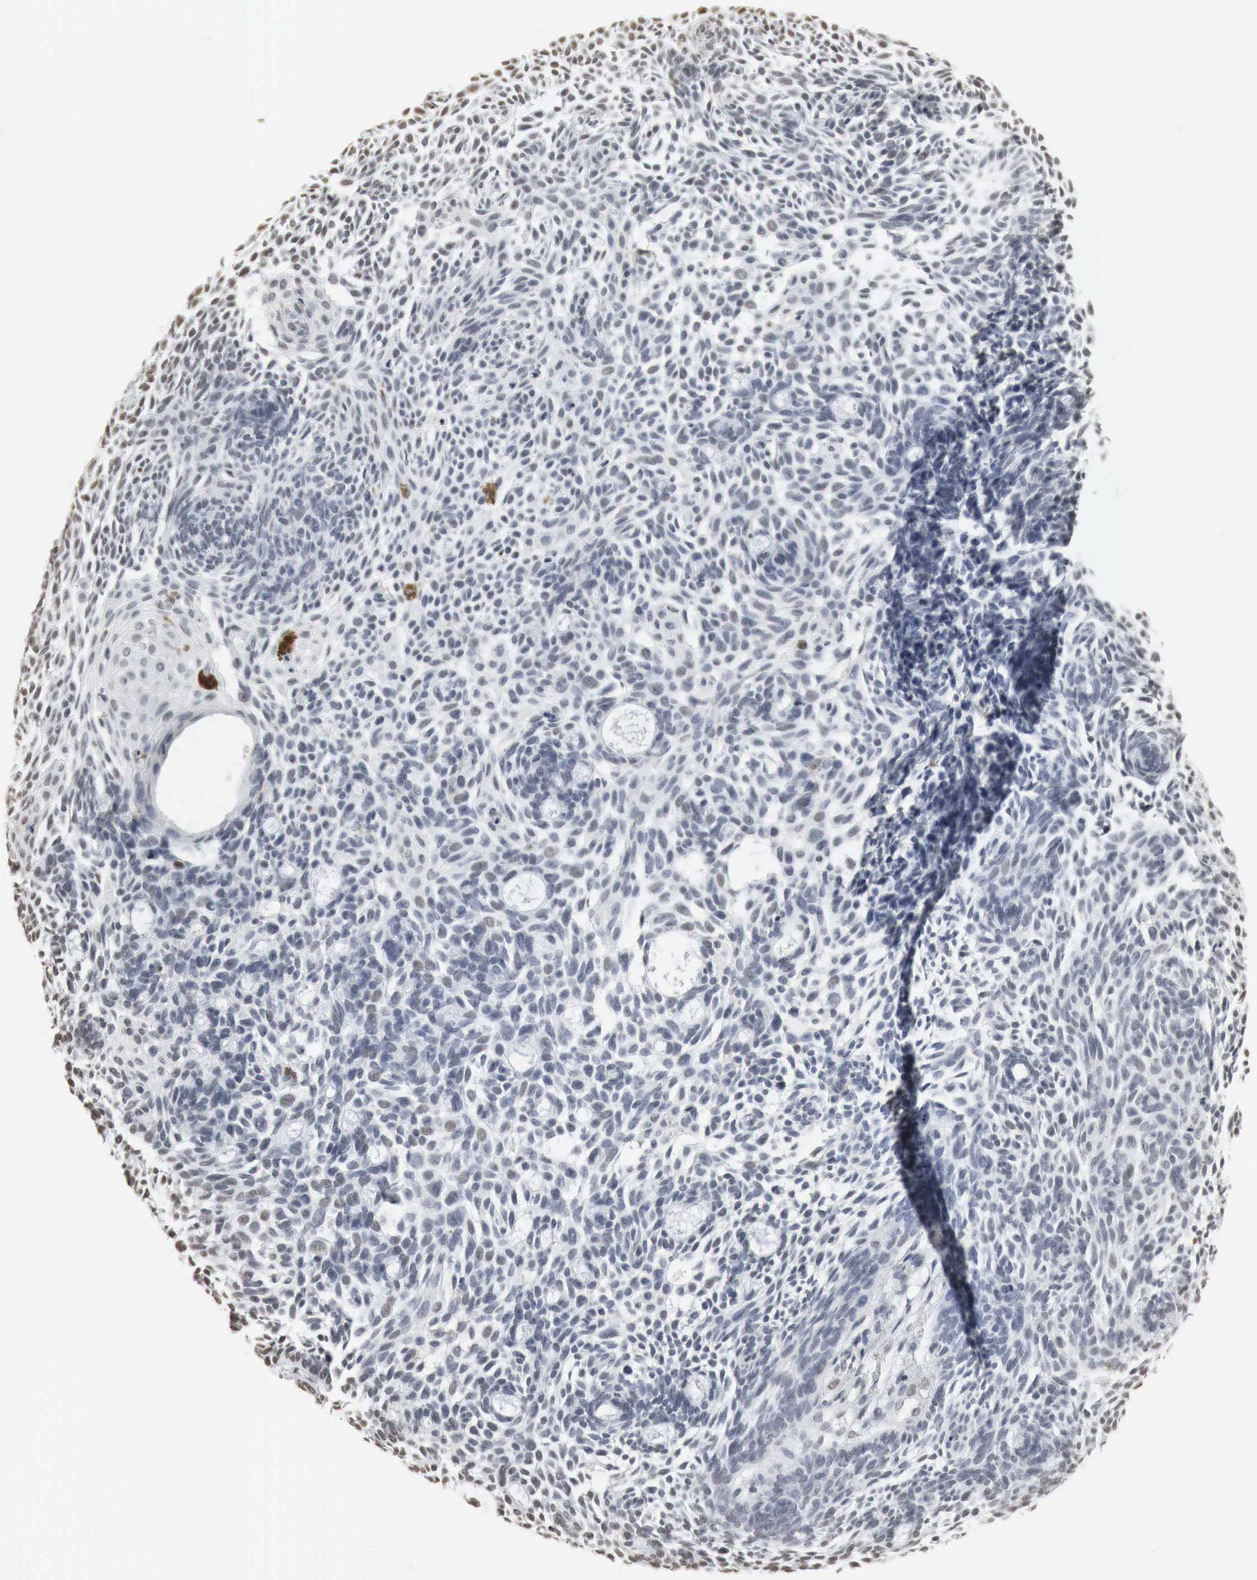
{"staining": {"intensity": "weak", "quantity": "<25%", "location": "nuclear"}, "tissue": "skin cancer", "cell_type": "Tumor cells", "image_type": "cancer", "snomed": [{"axis": "morphology", "description": "Basal cell carcinoma"}, {"axis": "topography", "description": "Skin"}], "caption": "The image reveals no significant expression in tumor cells of skin basal cell carcinoma.", "gene": "ERBB4", "patient": {"sex": "male", "age": 58}}